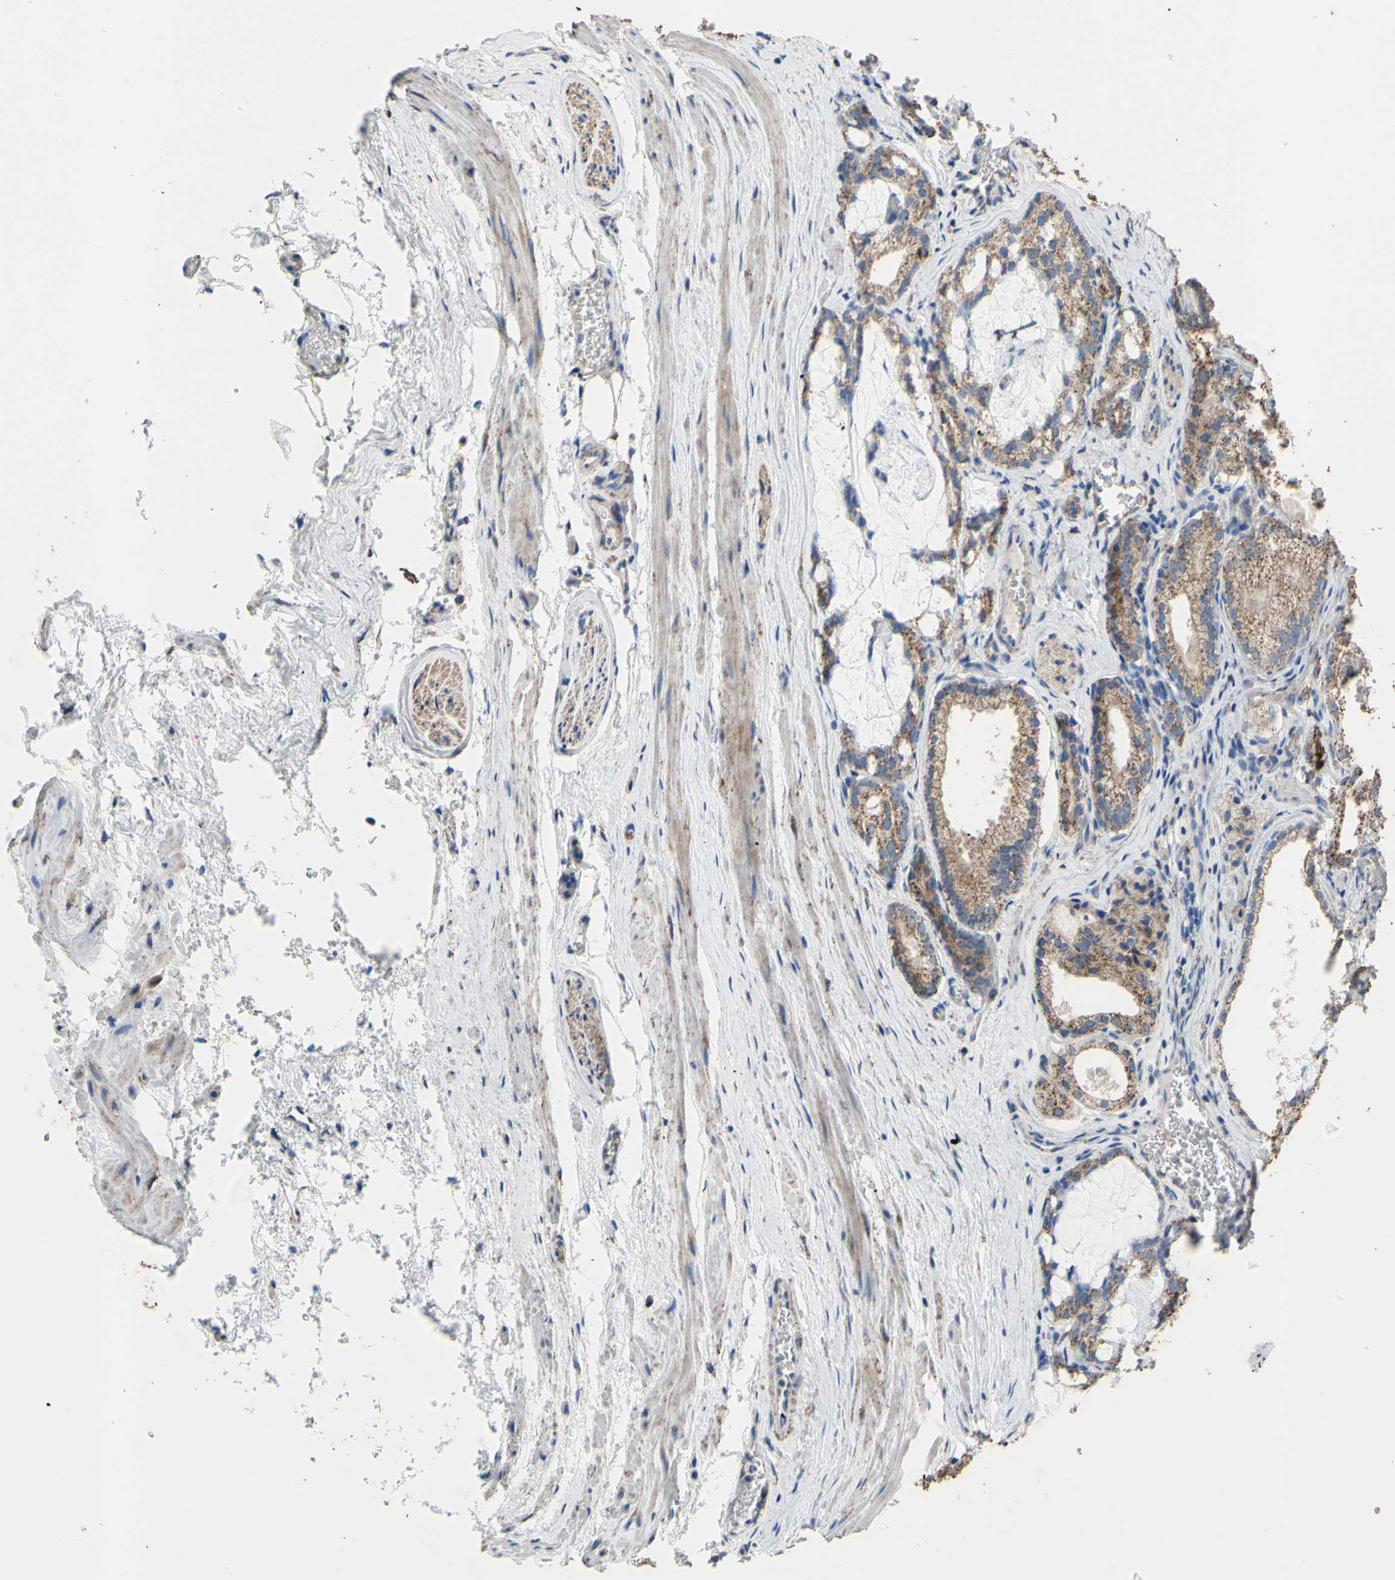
{"staining": {"intensity": "moderate", "quantity": "25%-75%", "location": "cytoplasmic/membranous"}, "tissue": "prostate cancer", "cell_type": "Tumor cells", "image_type": "cancer", "snomed": [{"axis": "morphology", "description": "Adenocarcinoma, Low grade"}, {"axis": "topography", "description": "Prostate"}], "caption": "Tumor cells display medium levels of moderate cytoplasmic/membranous positivity in approximately 25%-75% of cells in human prostate adenocarcinoma (low-grade).", "gene": "CMKLR2", "patient": {"sex": "male", "age": 59}}